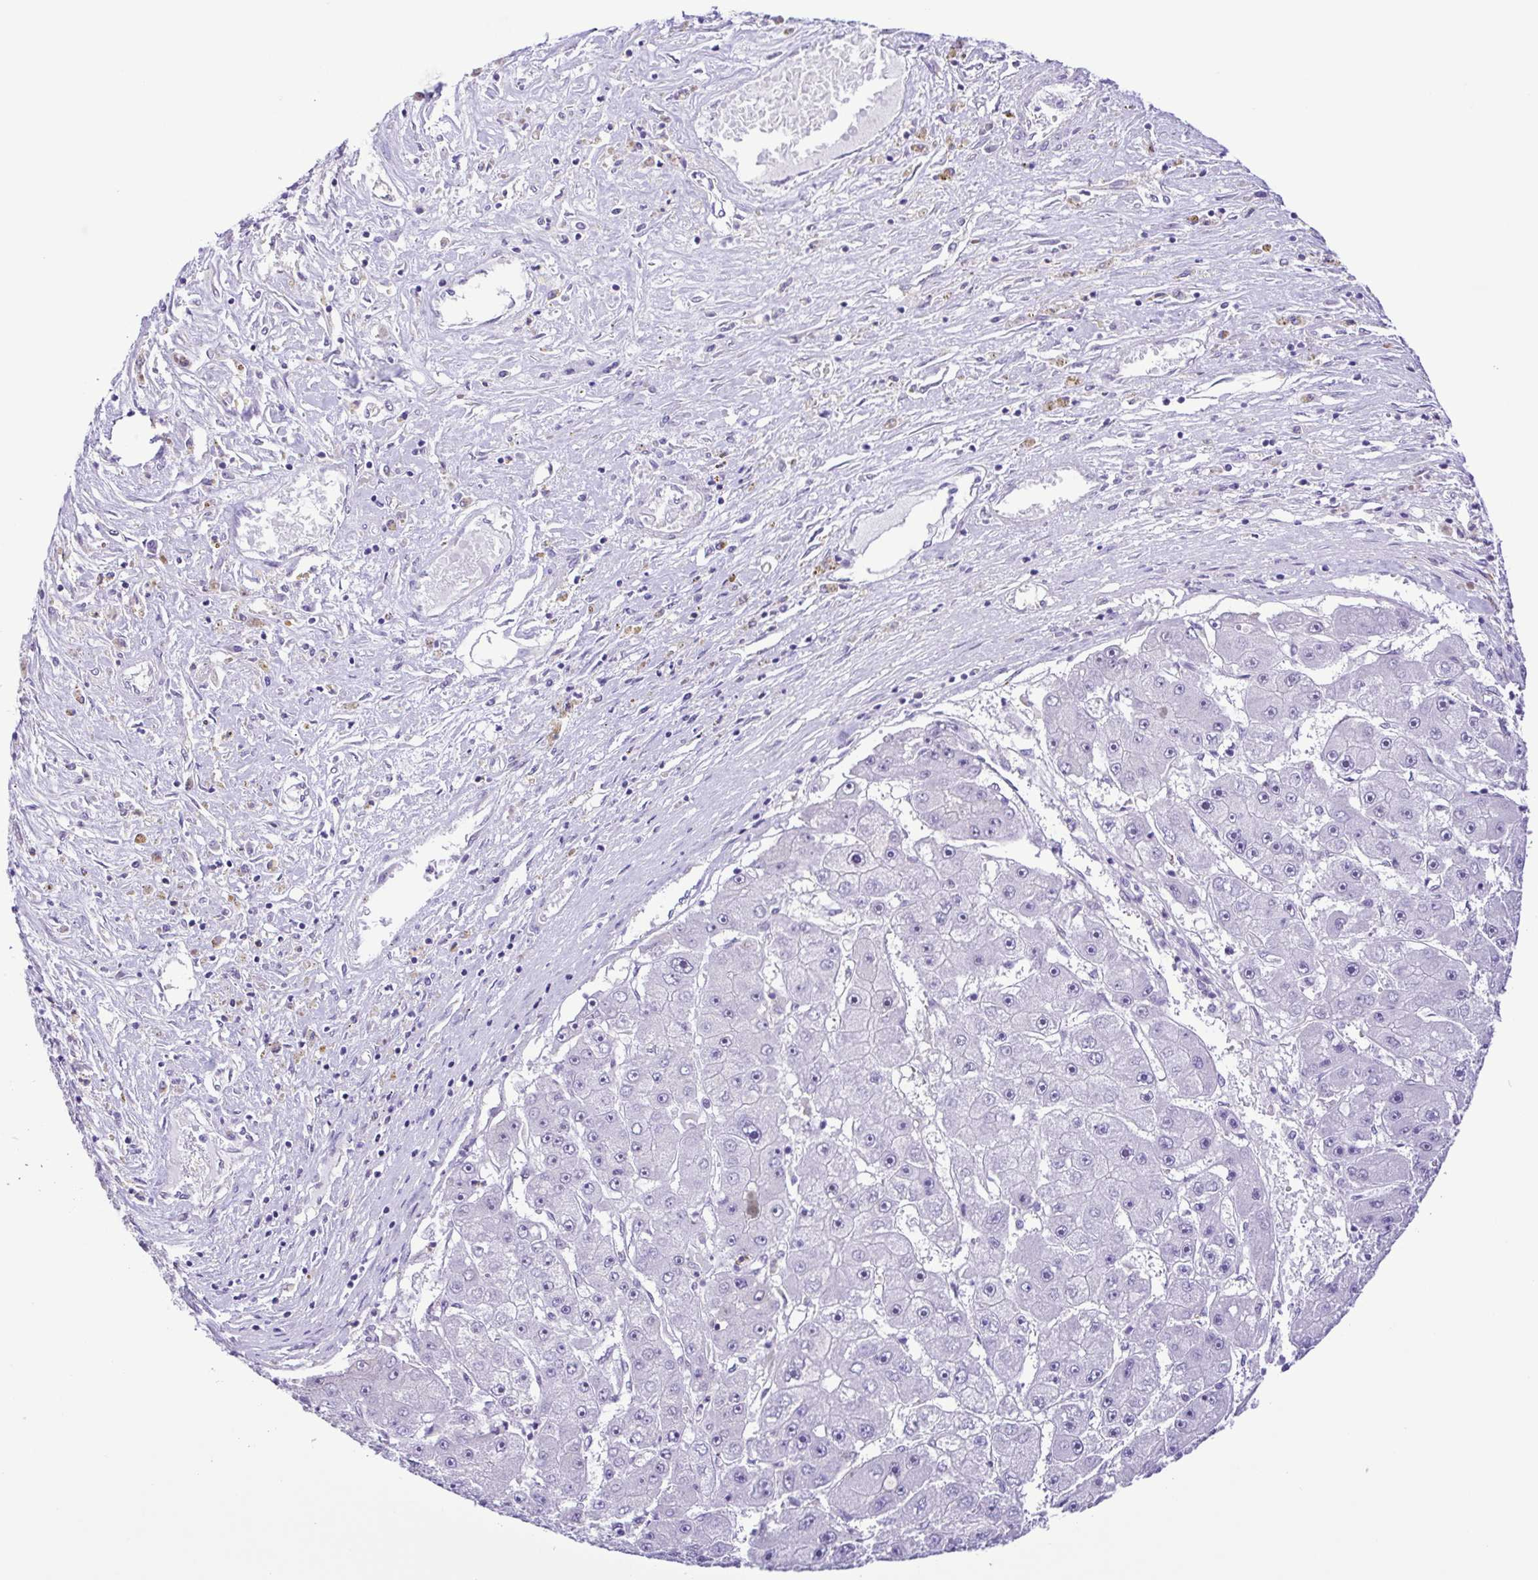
{"staining": {"intensity": "negative", "quantity": "none", "location": "none"}, "tissue": "liver cancer", "cell_type": "Tumor cells", "image_type": "cancer", "snomed": [{"axis": "morphology", "description": "Carcinoma, Hepatocellular, NOS"}, {"axis": "topography", "description": "Liver"}], "caption": "Immunohistochemistry (IHC) histopathology image of neoplastic tissue: liver cancer (hepatocellular carcinoma) stained with DAB shows no significant protein positivity in tumor cells. Nuclei are stained in blue.", "gene": "DCLK2", "patient": {"sex": "female", "age": 61}}